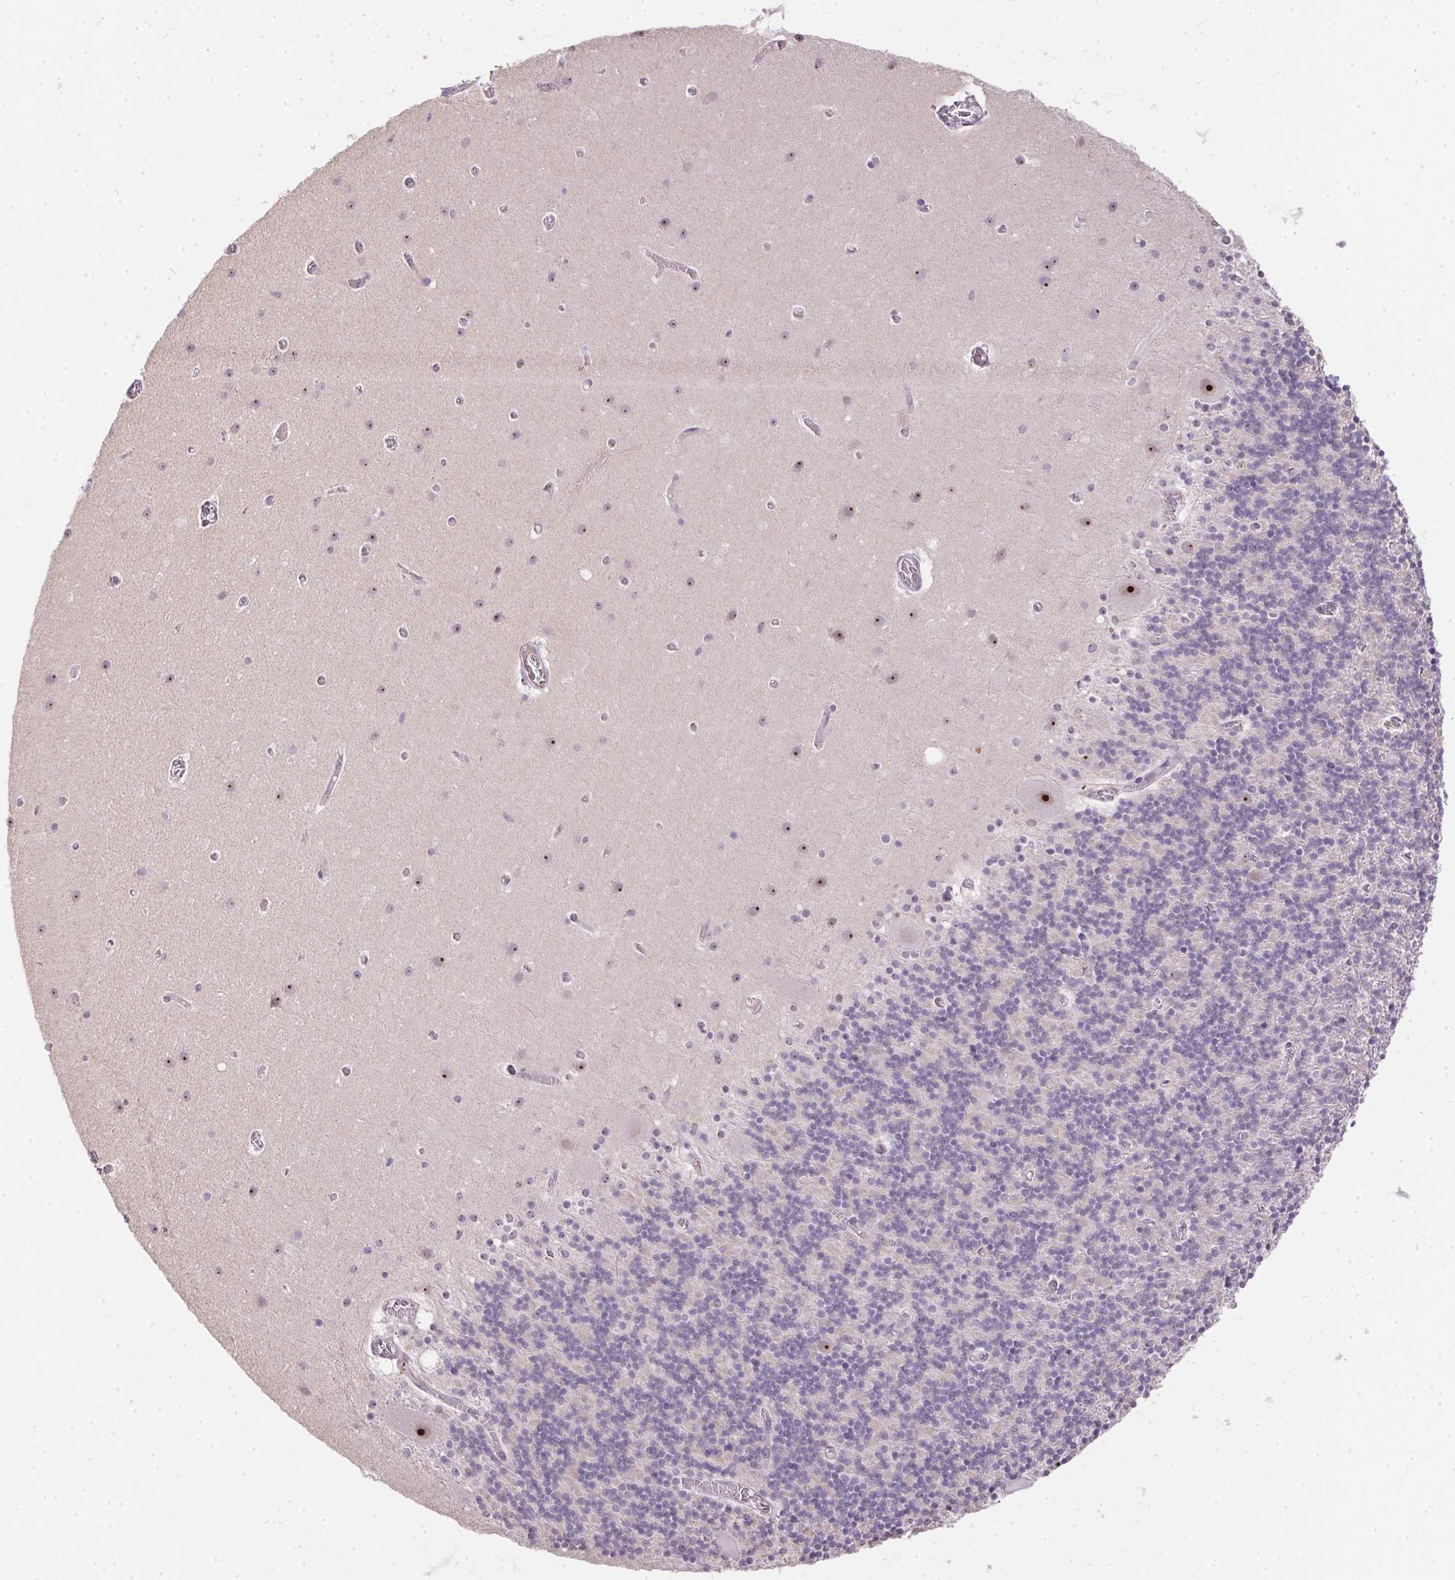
{"staining": {"intensity": "negative", "quantity": "none", "location": "none"}, "tissue": "cerebellum", "cell_type": "Cells in granular layer", "image_type": "normal", "snomed": [{"axis": "morphology", "description": "Normal tissue, NOS"}, {"axis": "topography", "description": "Cerebellum"}], "caption": "The histopathology image demonstrates no staining of cells in granular layer in unremarkable cerebellum. (Immunohistochemistry, brightfield microscopy, high magnification).", "gene": "BATF2", "patient": {"sex": "male", "age": 70}}